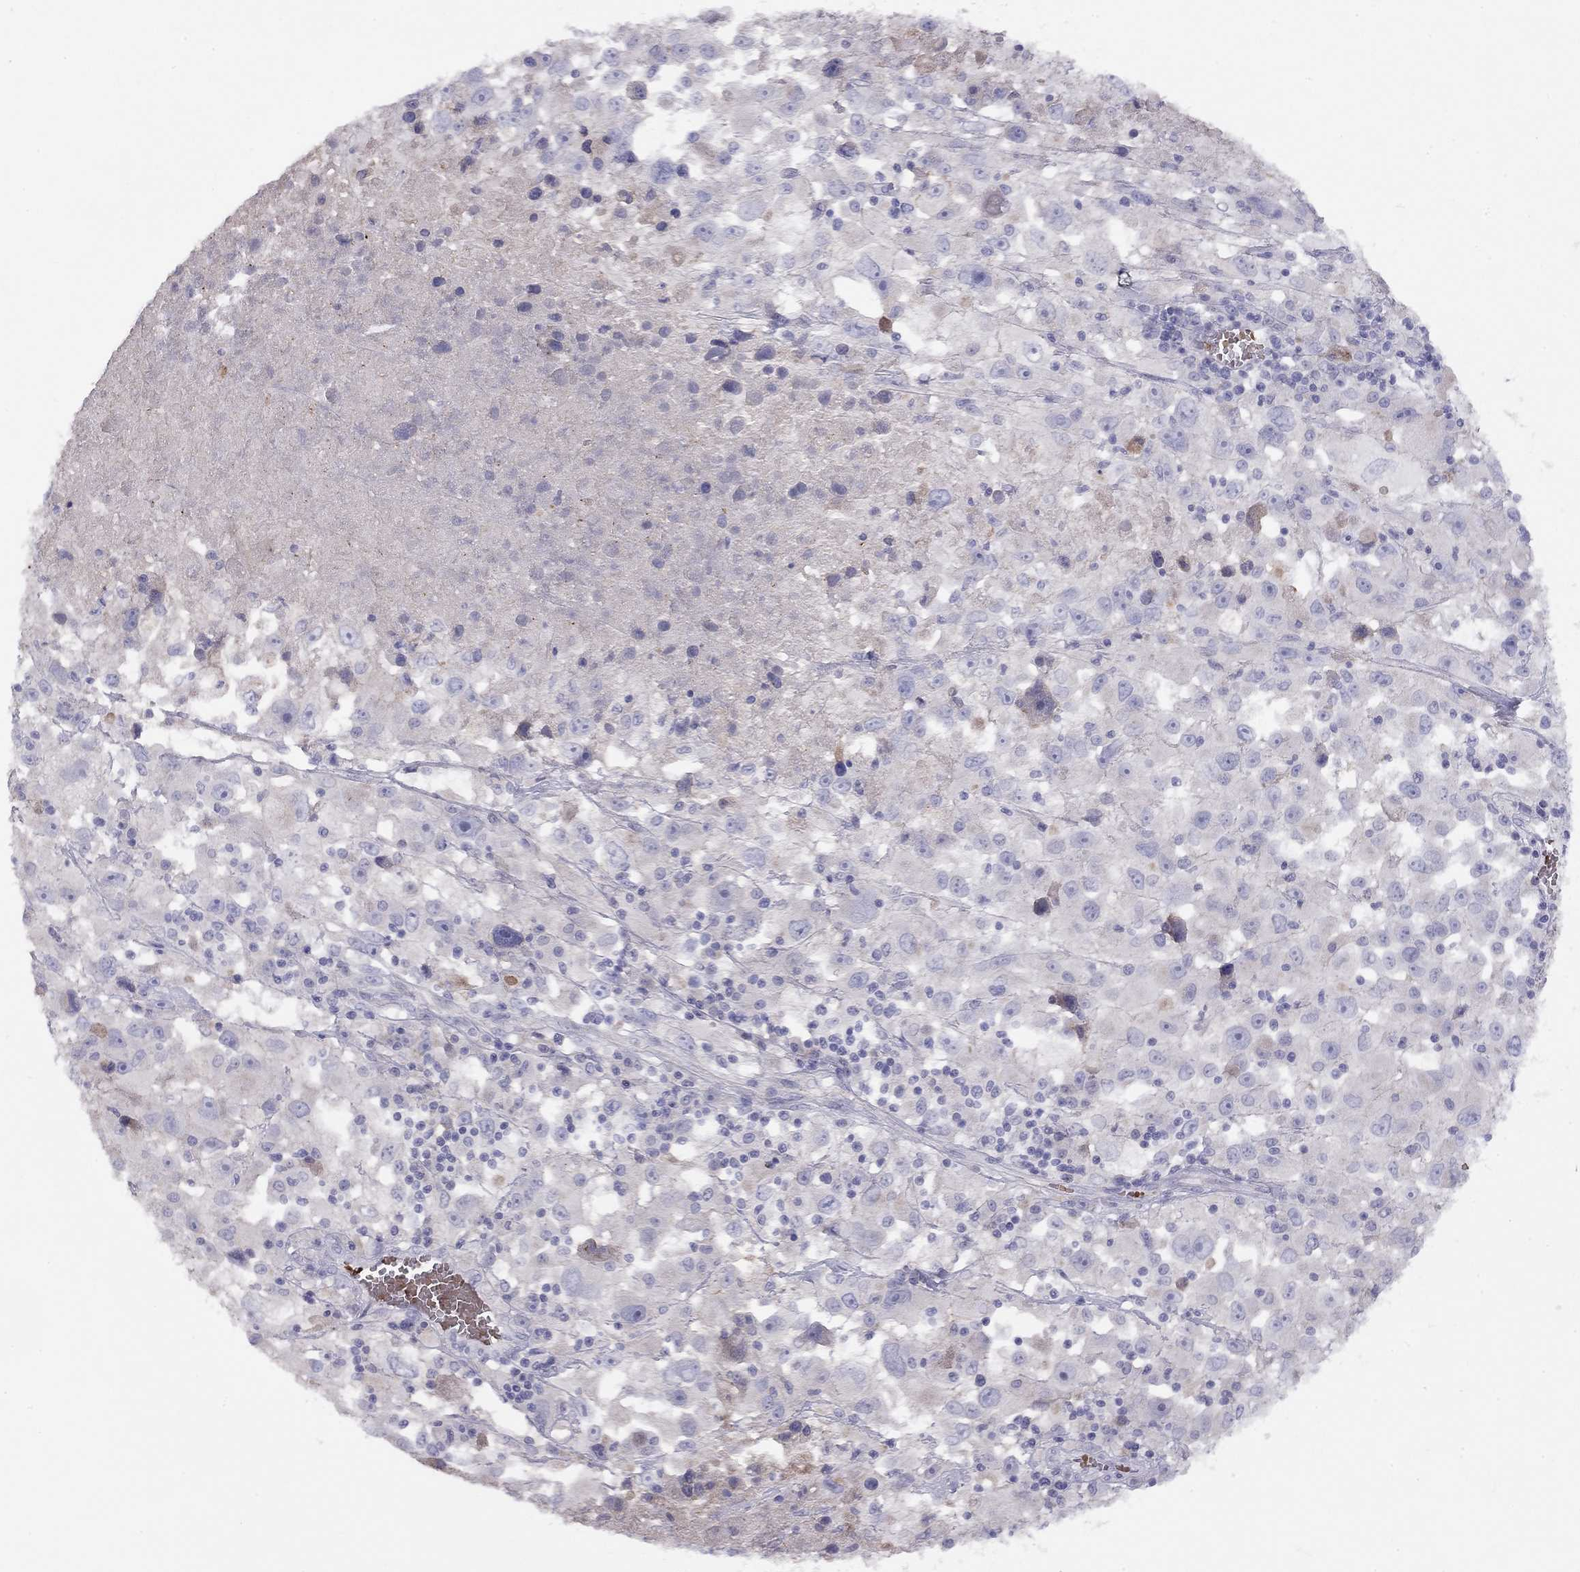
{"staining": {"intensity": "negative", "quantity": "none", "location": "none"}, "tissue": "melanoma", "cell_type": "Tumor cells", "image_type": "cancer", "snomed": [{"axis": "morphology", "description": "Malignant melanoma, Metastatic site"}, {"axis": "topography", "description": "Soft tissue"}], "caption": "Tumor cells are negative for brown protein staining in malignant melanoma (metastatic site).", "gene": "RHD", "patient": {"sex": "male", "age": 50}}